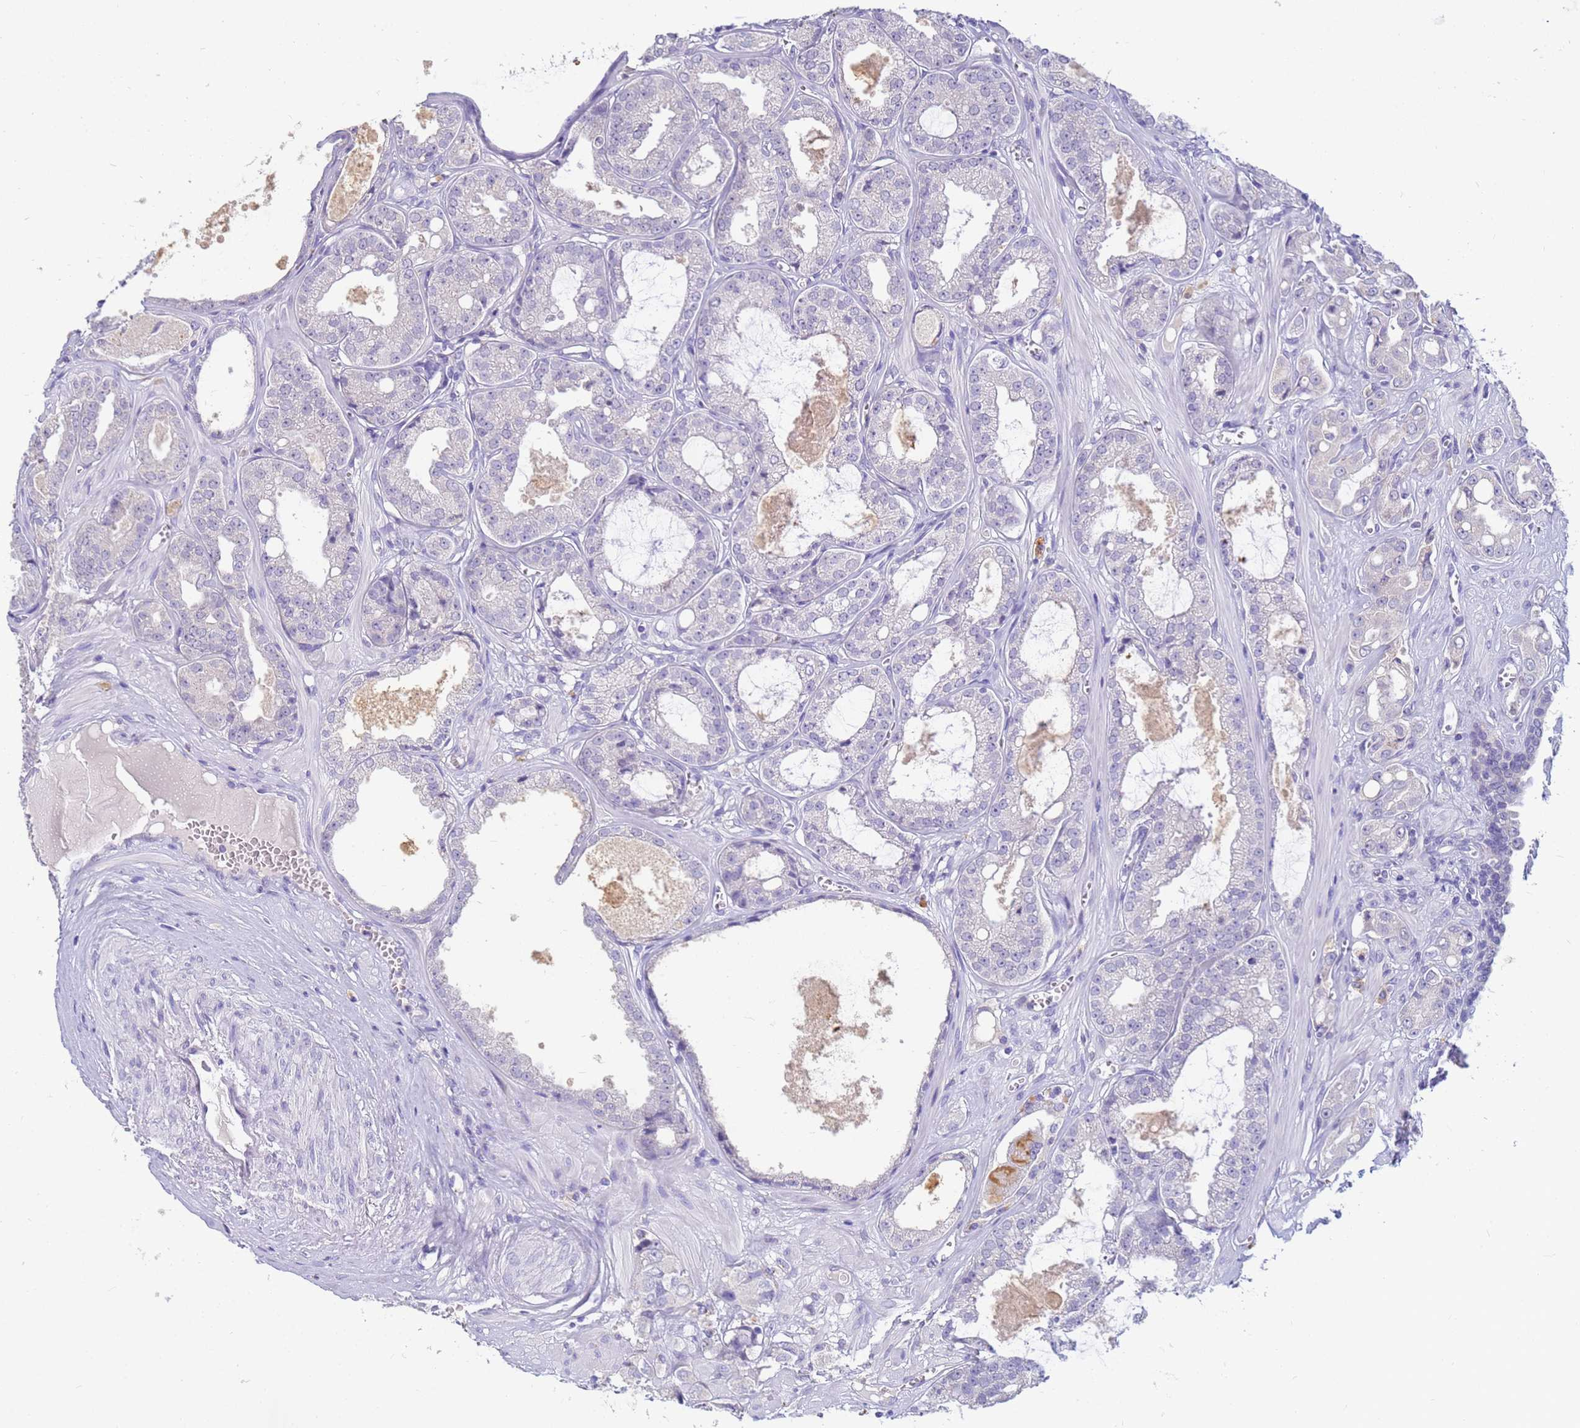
{"staining": {"intensity": "negative", "quantity": "none", "location": "none"}, "tissue": "prostate cancer", "cell_type": "Tumor cells", "image_type": "cancer", "snomed": [{"axis": "morphology", "description": "Adenocarcinoma, High grade"}, {"axis": "topography", "description": "Prostate"}], "caption": "There is no significant expression in tumor cells of prostate high-grade adenocarcinoma. (Stains: DAB (3,3'-diaminobenzidine) immunohistochemistry (IHC) with hematoxylin counter stain, Microscopy: brightfield microscopy at high magnification).", "gene": "B3GNT8", "patient": {"sex": "male", "age": 74}}